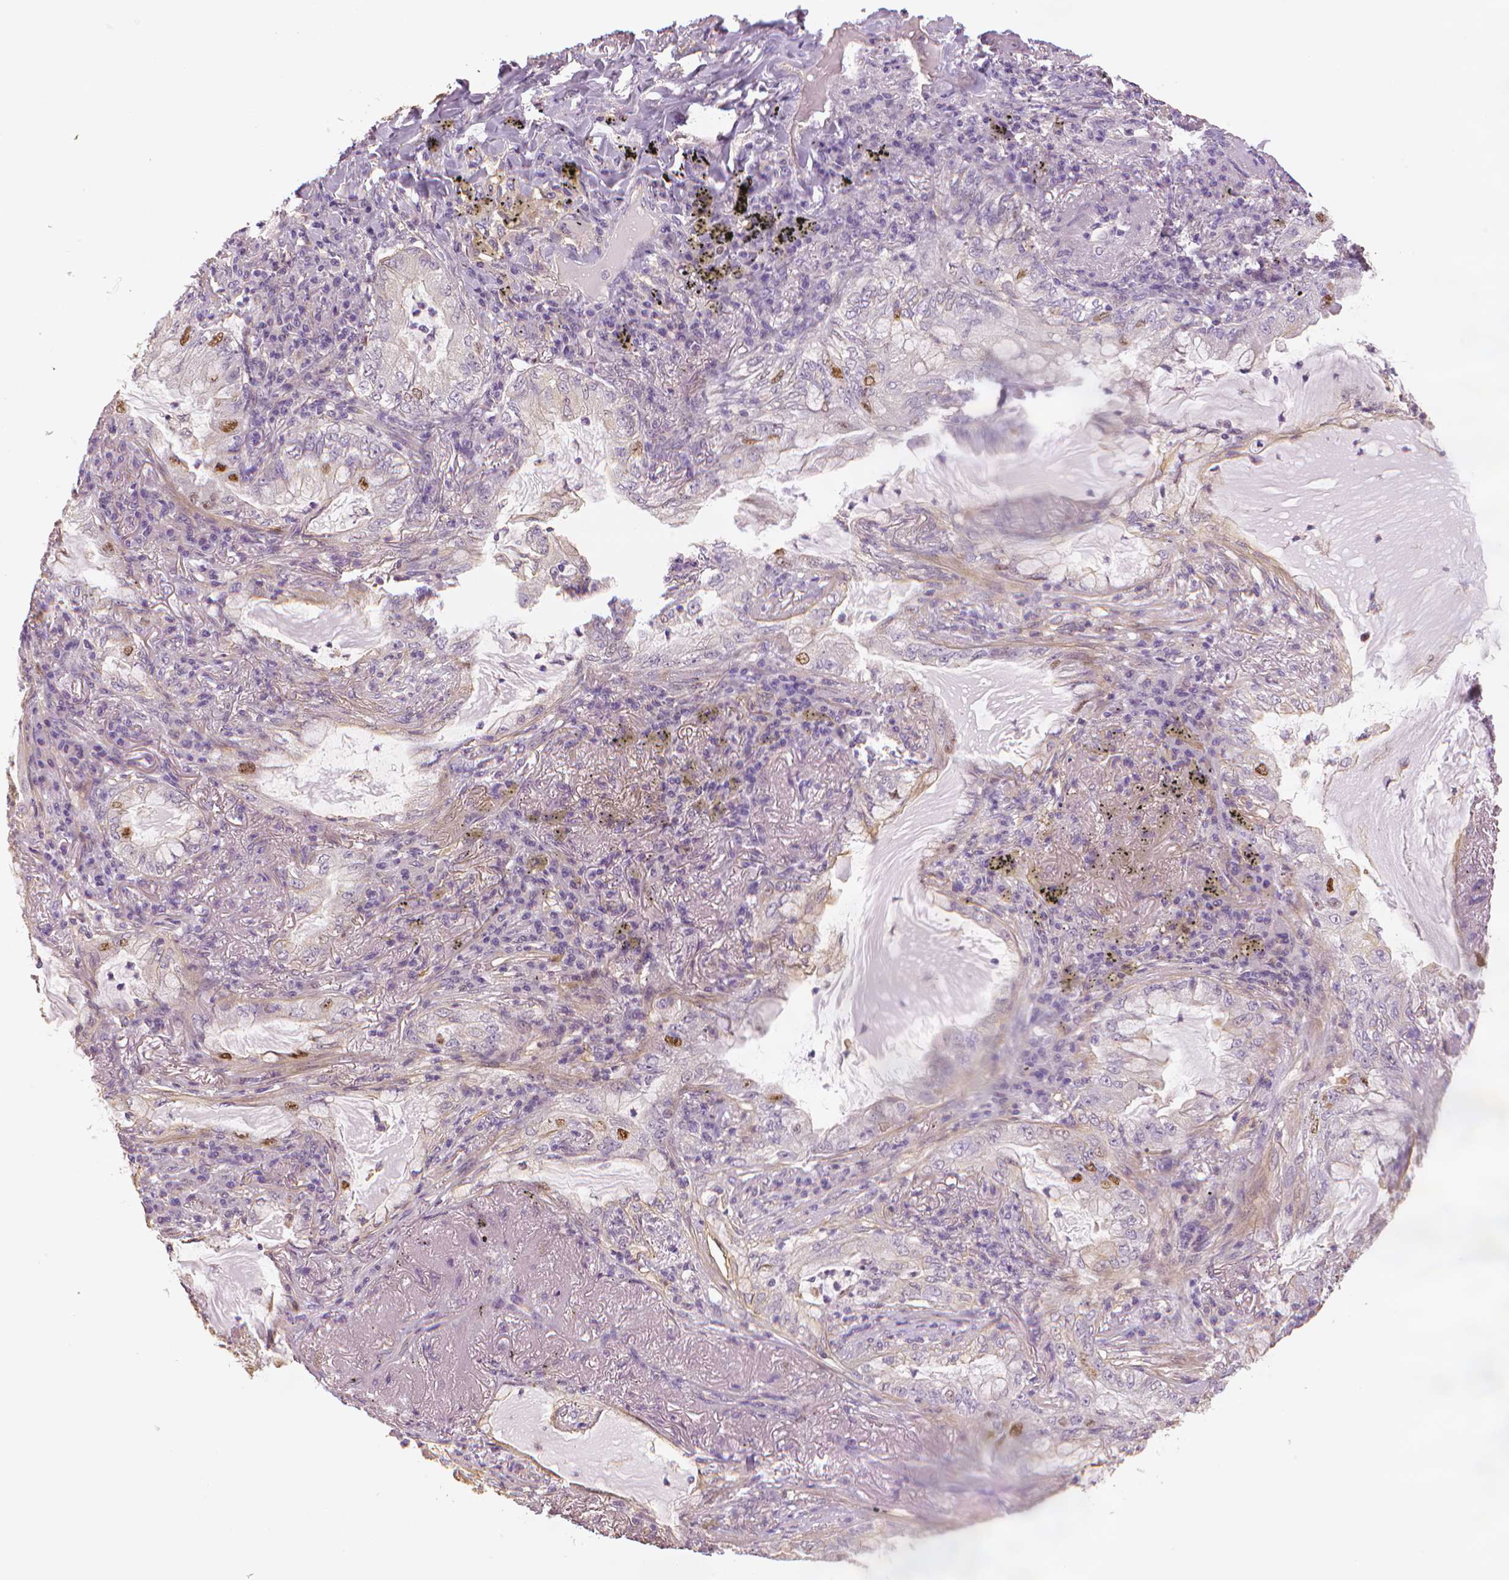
{"staining": {"intensity": "moderate", "quantity": "<25%", "location": "nuclear"}, "tissue": "lung cancer", "cell_type": "Tumor cells", "image_type": "cancer", "snomed": [{"axis": "morphology", "description": "Adenocarcinoma, NOS"}, {"axis": "topography", "description": "Lung"}], "caption": "Immunohistochemistry image of neoplastic tissue: human lung cancer stained using immunohistochemistry (IHC) displays low levels of moderate protein expression localized specifically in the nuclear of tumor cells, appearing as a nuclear brown color.", "gene": "MKI67", "patient": {"sex": "female", "age": 73}}